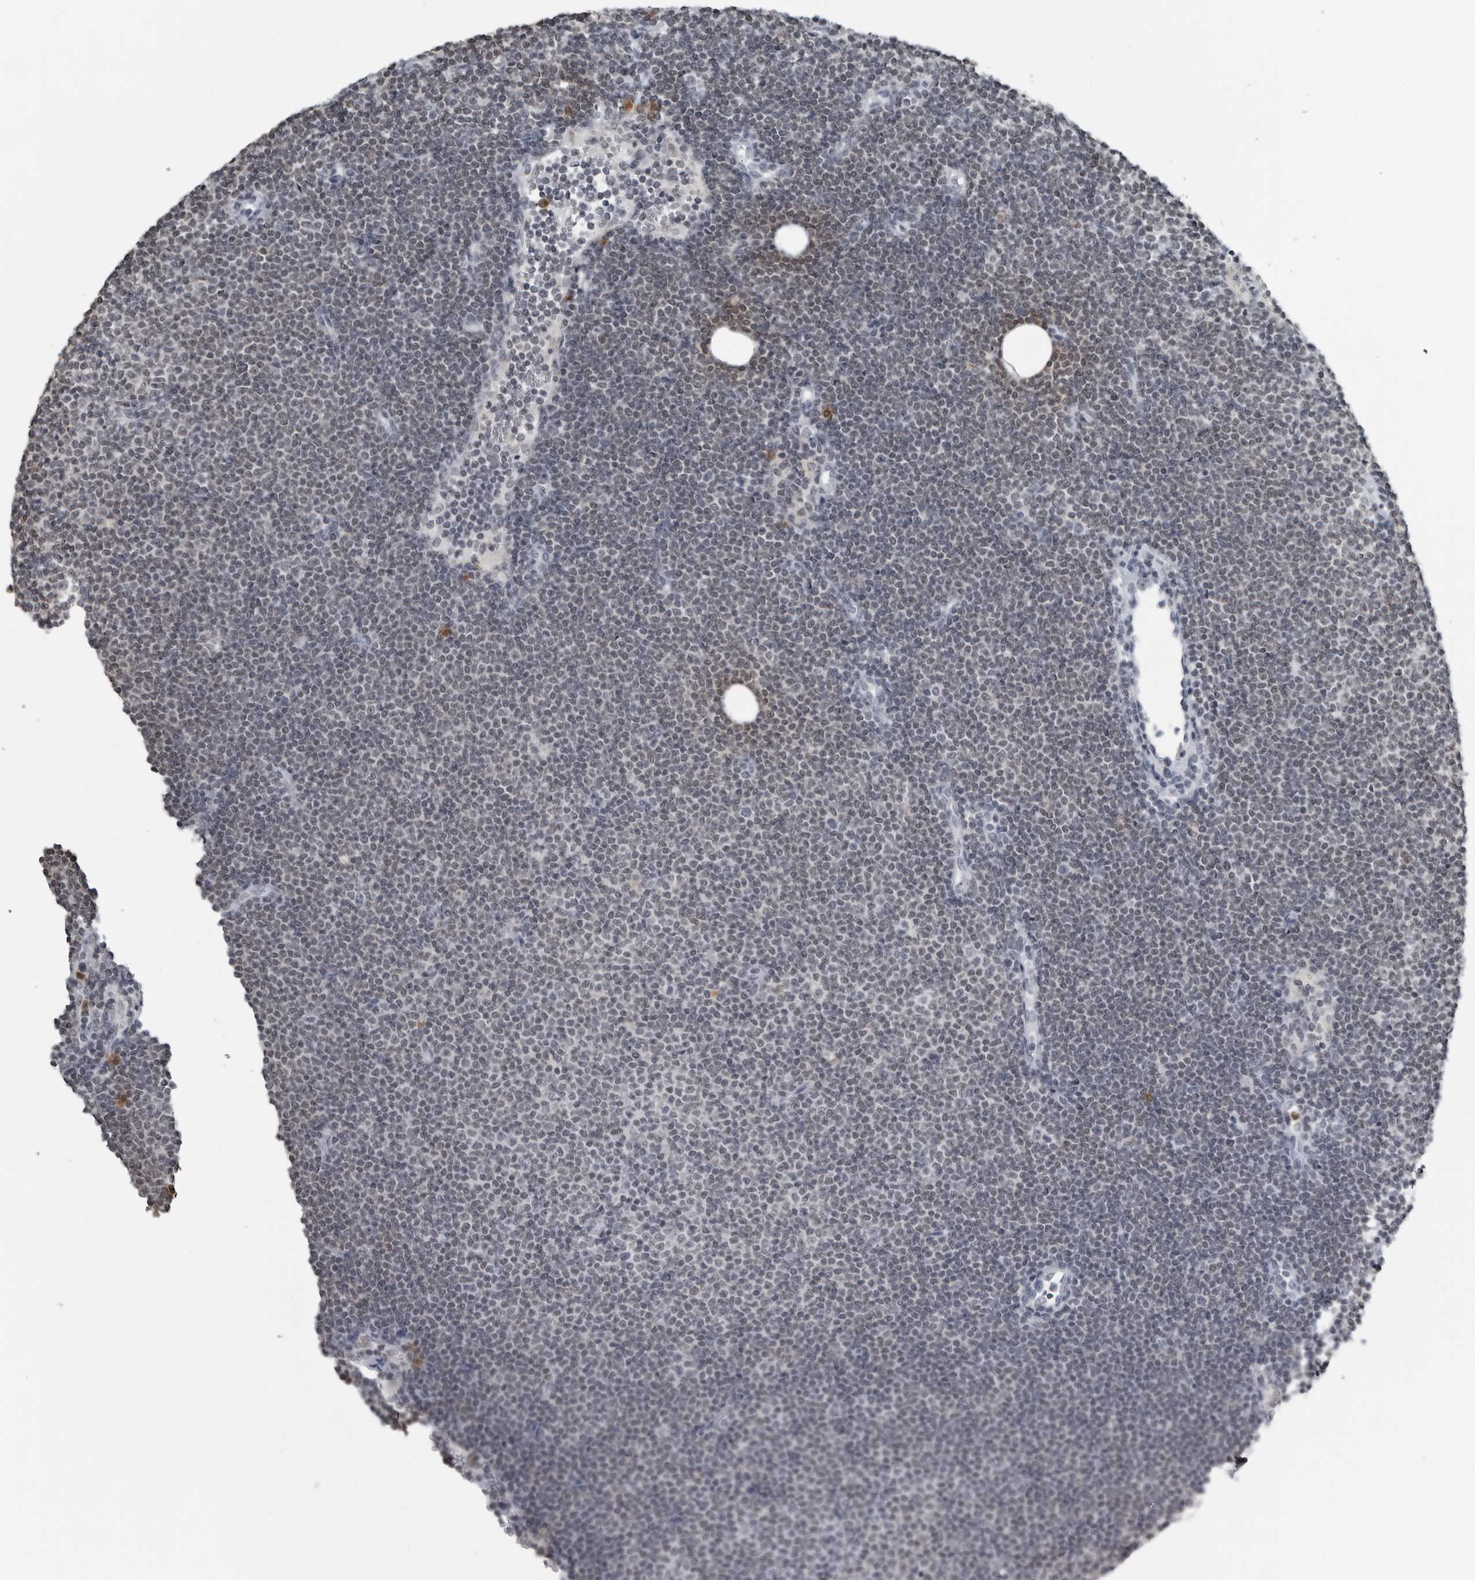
{"staining": {"intensity": "negative", "quantity": "none", "location": "none"}, "tissue": "lymphoma", "cell_type": "Tumor cells", "image_type": "cancer", "snomed": [{"axis": "morphology", "description": "Malignant lymphoma, non-Hodgkin's type, Low grade"}, {"axis": "topography", "description": "Lymph node"}], "caption": "A micrograph of human lymphoma is negative for staining in tumor cells.", "gene": "RTCA", "patient": {"sex": "female", "age": 53}}